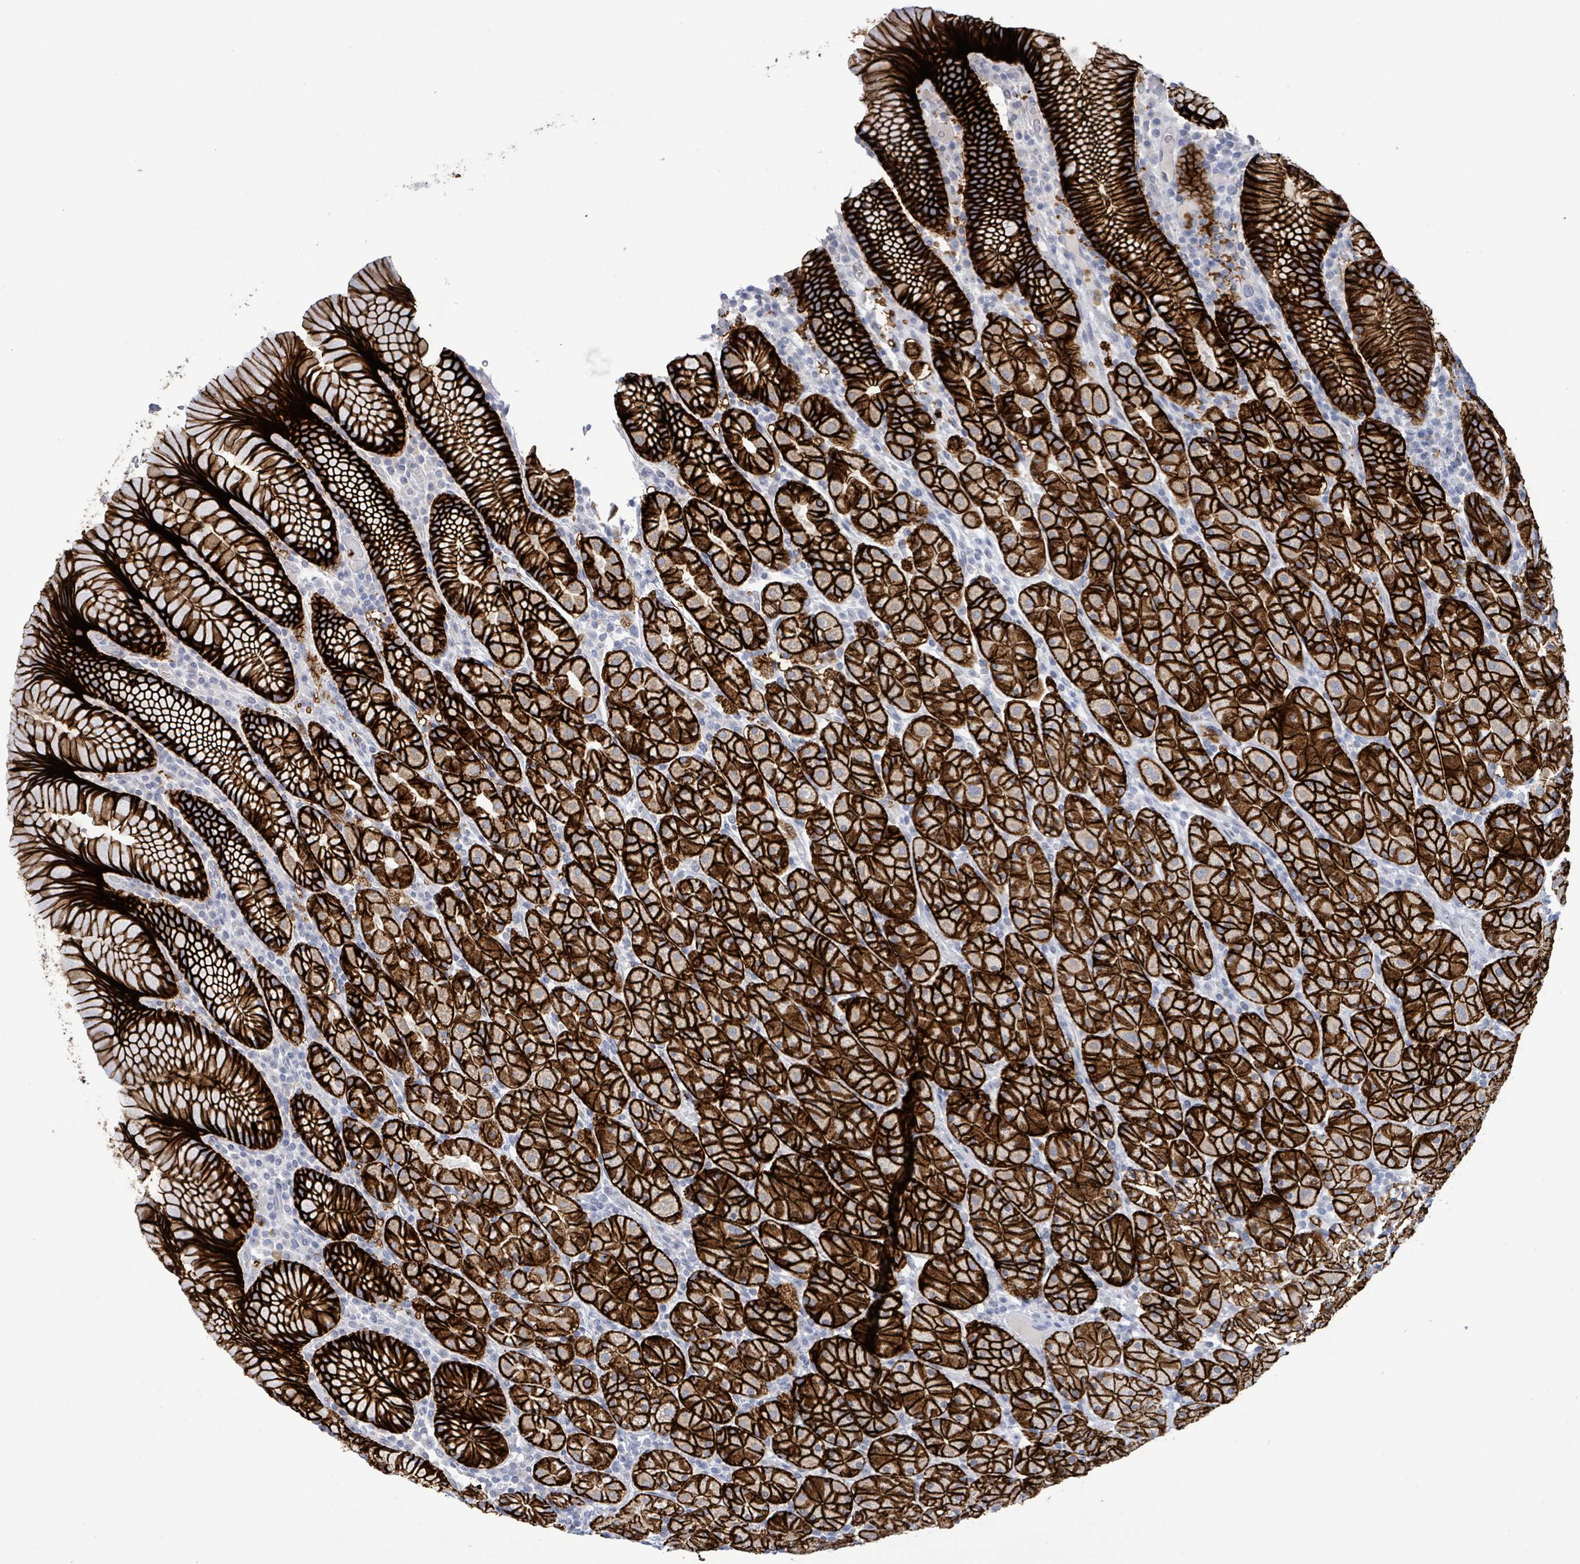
{"staining": {"intensity": "strong", "quantity": ">75%", "location": "cytoplasmic/membranous"}, "tissue": "stomach", "cell_type": "Glandular cells", "image_type": "normal", "snomed": [{"axis": "morphology", "description": "Normal tissue, NOS"}, {"axis": "topography", "description": "Stomach, upper"}, {"axis": "topography", "description": "Stomach"}], "caption": "This photomicrograph reveals IHC staining of normal human stomach, with high strong cytoplasmic/membranous expression in about >75% of glandular cells.", "gene": "LCLAT1", "patient": {"sex": "male", "age": 62}}